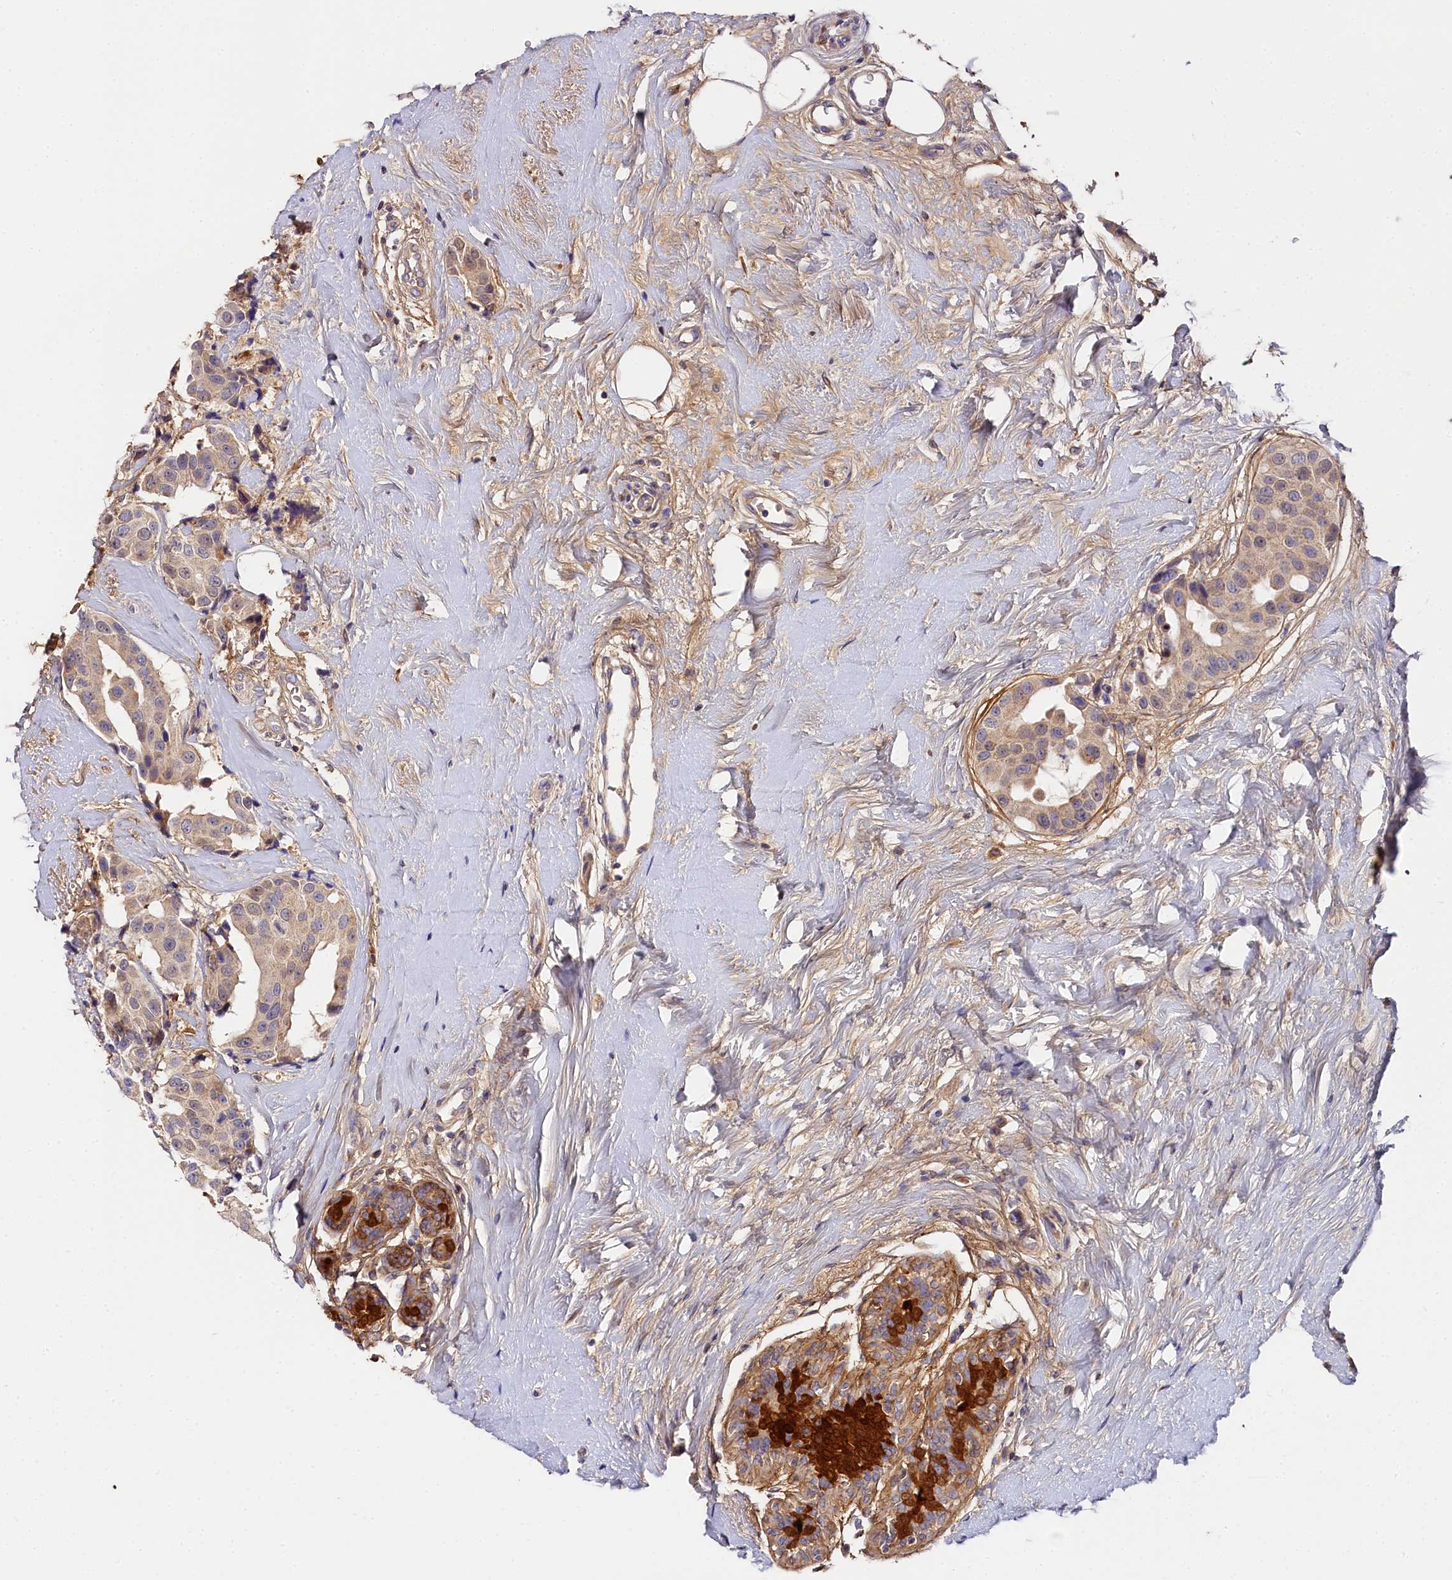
{"staining": {"intensity": "weak", "quantity": "25%-75%", "location": "cytoplasmic/membranous"}, "tissue": "breast cancer", "cell_type": "Tumor cells", "image_type": "cancer", "snomed": [{"axis": "morphology", "description": "Normal tissue, NOS"}, {"axis": "morphology", "description": "Duct carcinoma"}, {"axis": "topography", "description": "Breast"}], "caption": "Breast cancer (invasive ductal carcinoma) stained with IHC exhibits weak cytoplasmic/membranous positivity in approximately 25%-75% of tumor cells.", "gene": "KATNB1", "patient": {"sex": "female", "age": 39}}